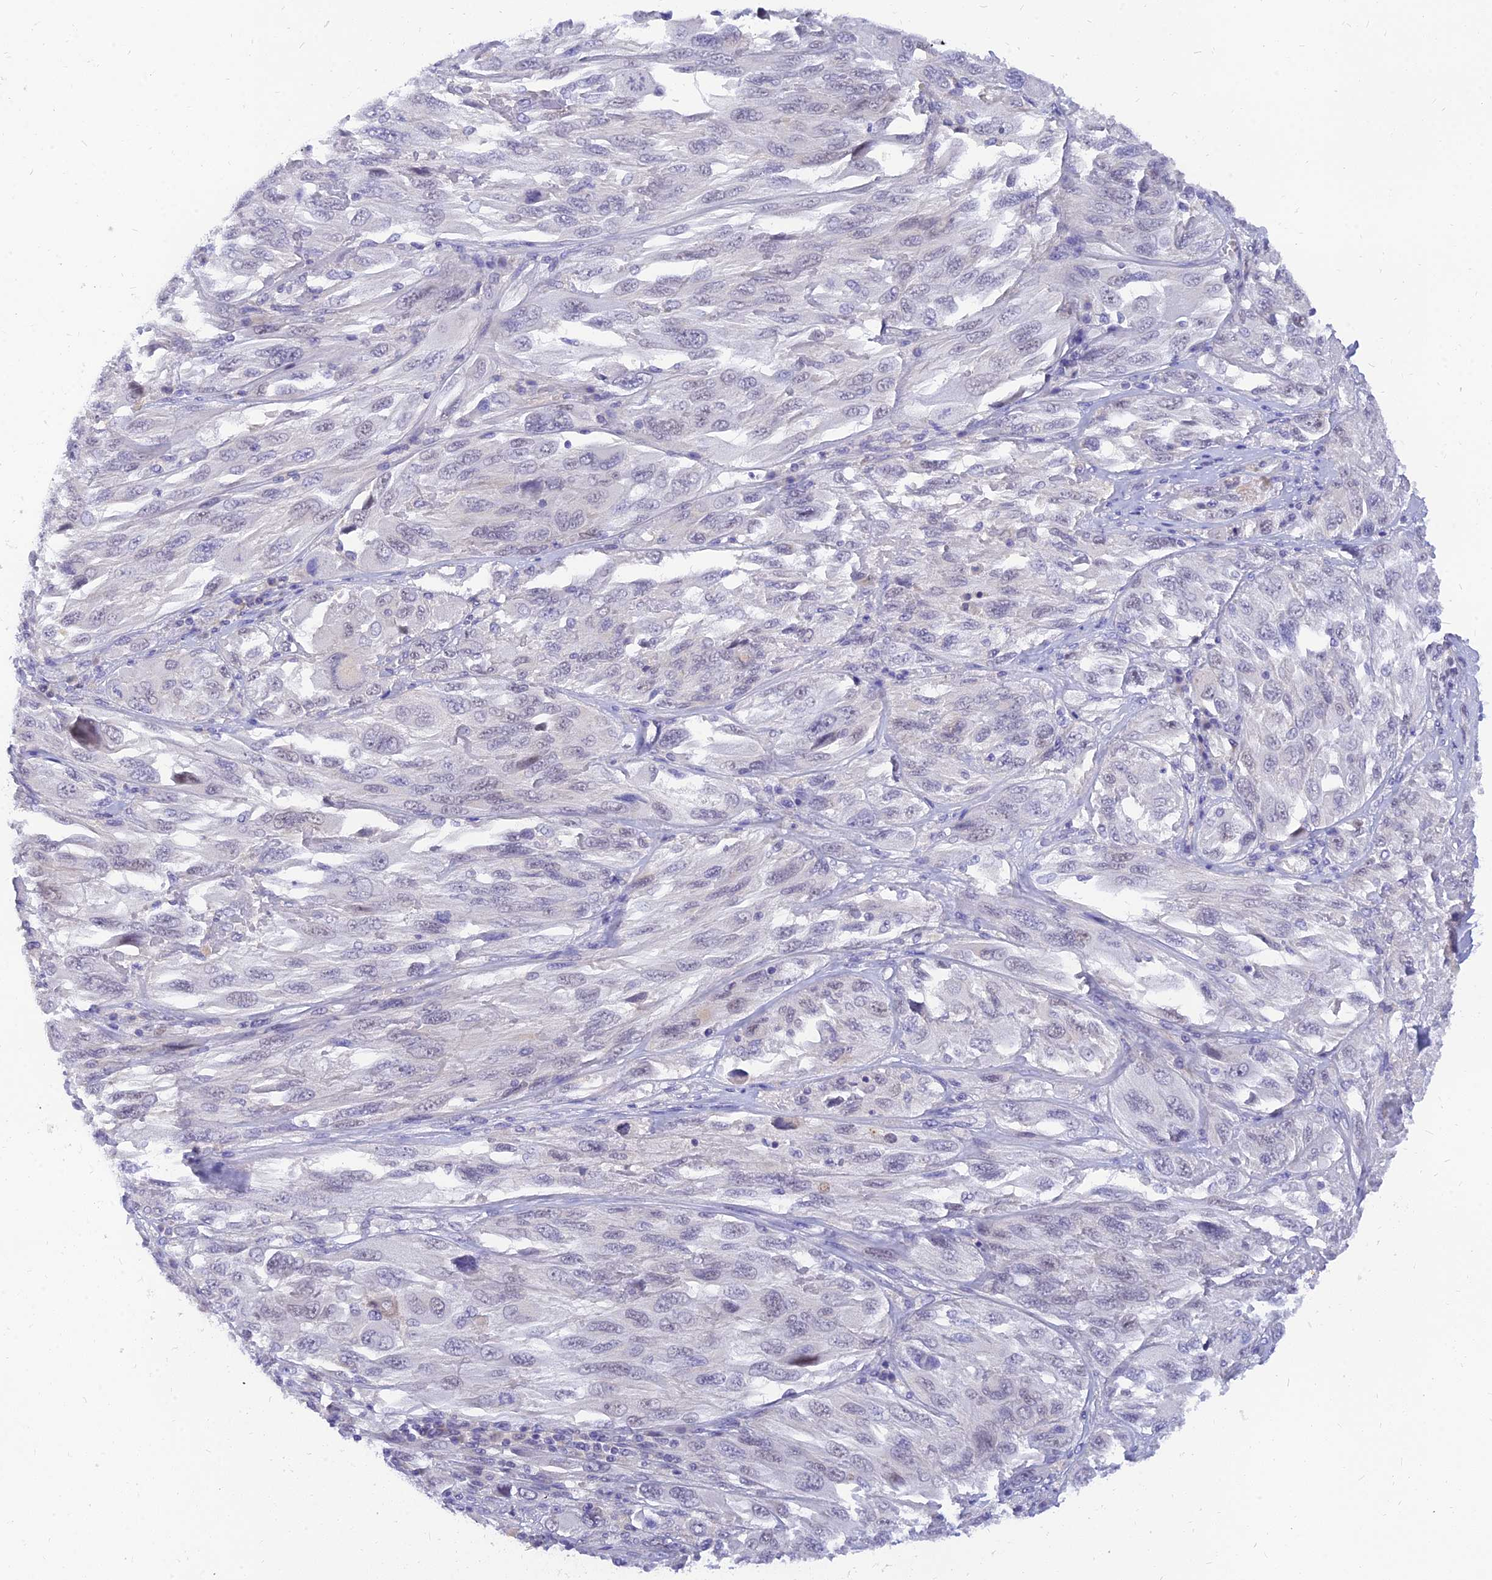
{"staining": {"intensity": "negative", "quantity": "none", "location": "none"}, "tissue": "melanoma", "cell_type": "Tumor cells", "image_type": "cancer", "snomed": [{"axis": "morphology", "description": "Malignant melanoma, NOS"}, {"axis": "topography", "description": "Skin"}], "caption": "Tumor cells are negative for brown protein staining in melanoma. (IHC, brightfield microscopy, high magnification).", "gene": "TMEM161B", "patient": {"sex": "female", "age": 91}}